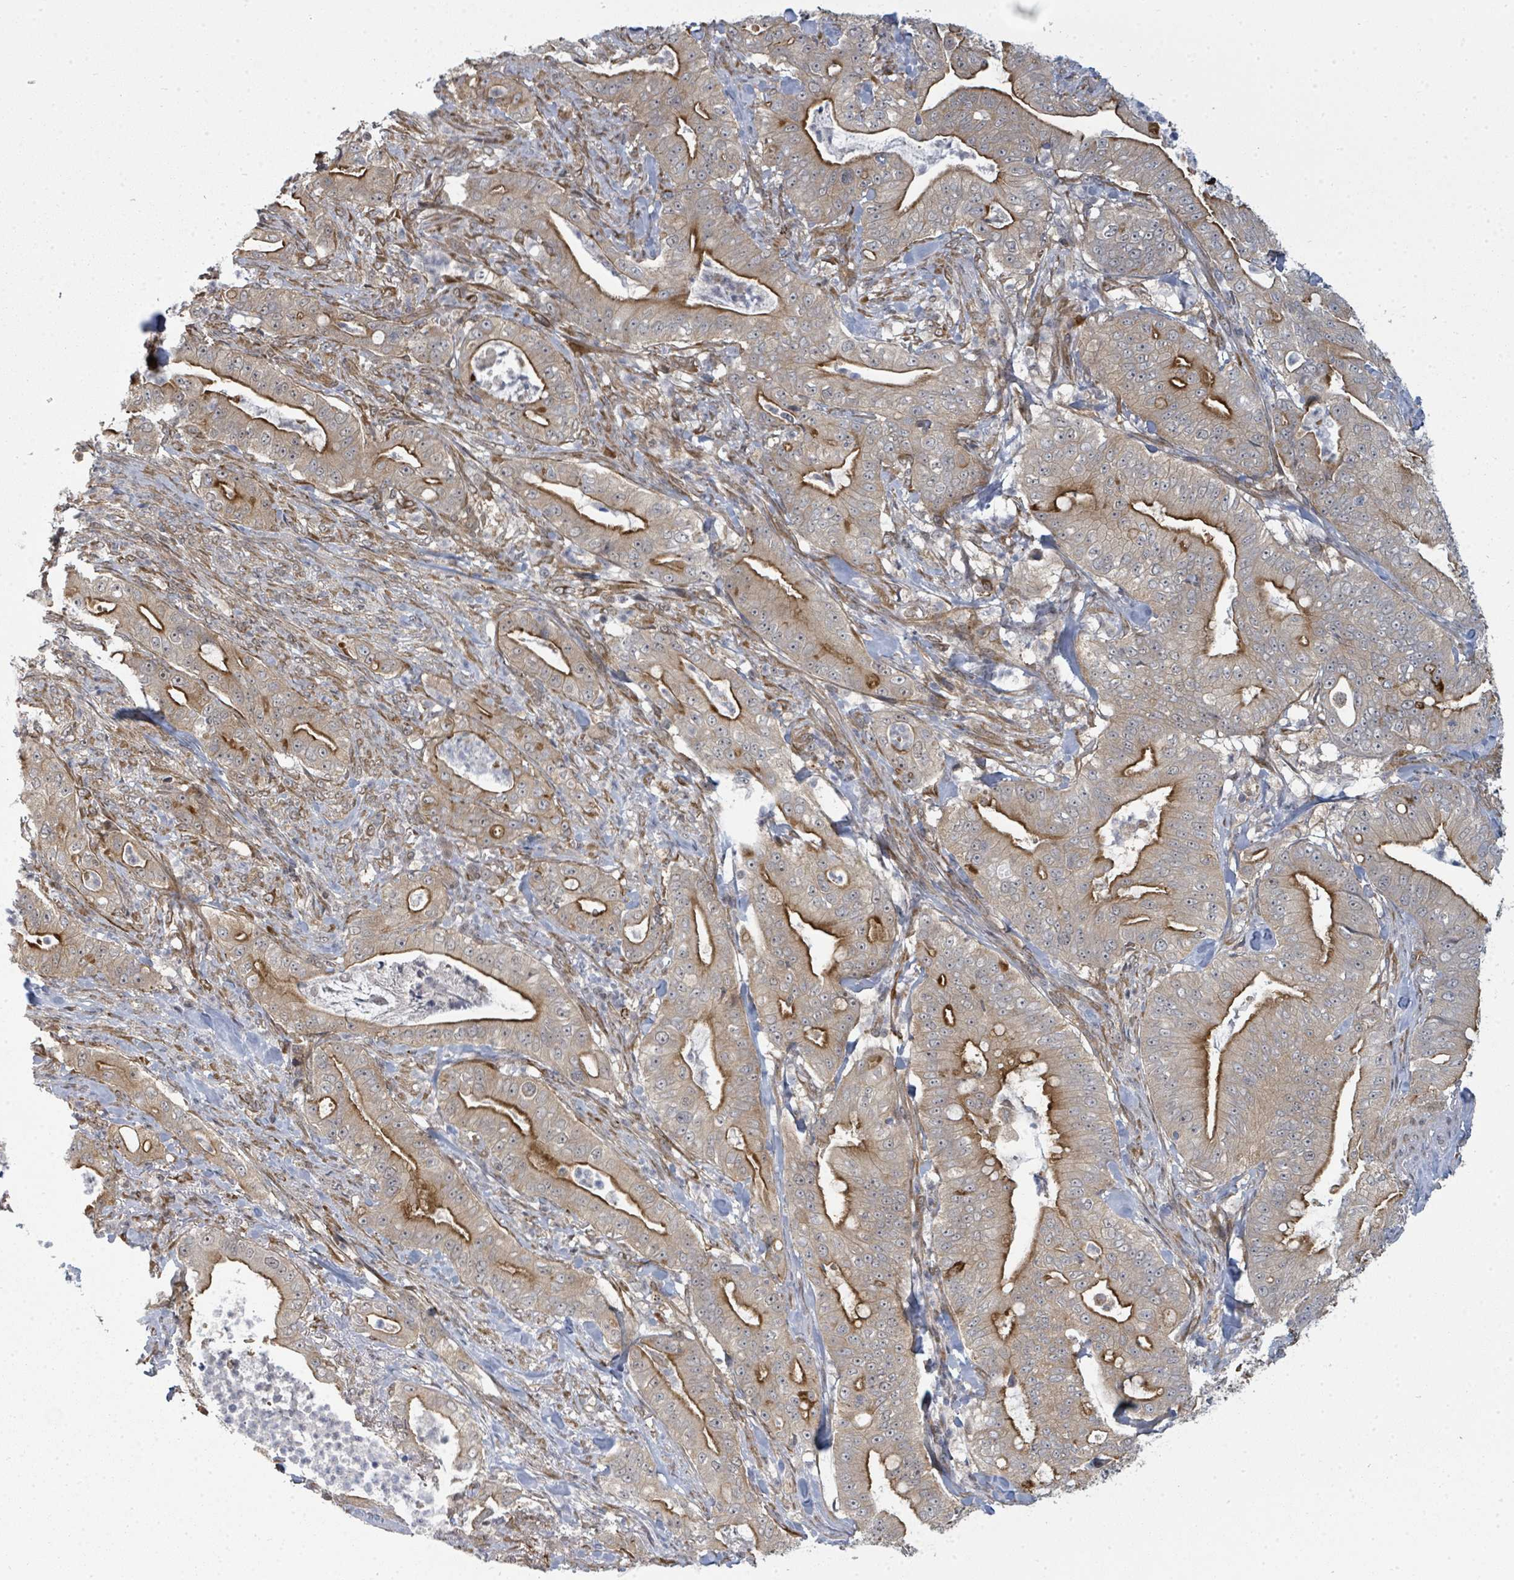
{"staining": {"intensity": "strong", "quantity": "25%-75%", "location": "cytoplasmic/membranous"}, "tissue": "pancreatic cancer", "cell_type": "Tumor cells", "image_type": "cancer", "snomed": [{"axis": "morphology", "description": "Adenocarcinoma, NOS"}, {"axis": "topography", "description": "Pancreas"}], "caption": "High-magnification brightfield microscopy of pancreatic cancer stained with DAB (3,3'-diaminobenzidine) (brown) and counterstained with hematoxylin (blue). tumor cells exhibit strong cytoplasmic/membranous positivity is present in about25%-75% of cells.", "gene": "PSMG2", "patient": {"sex": "male", "age": 71}}